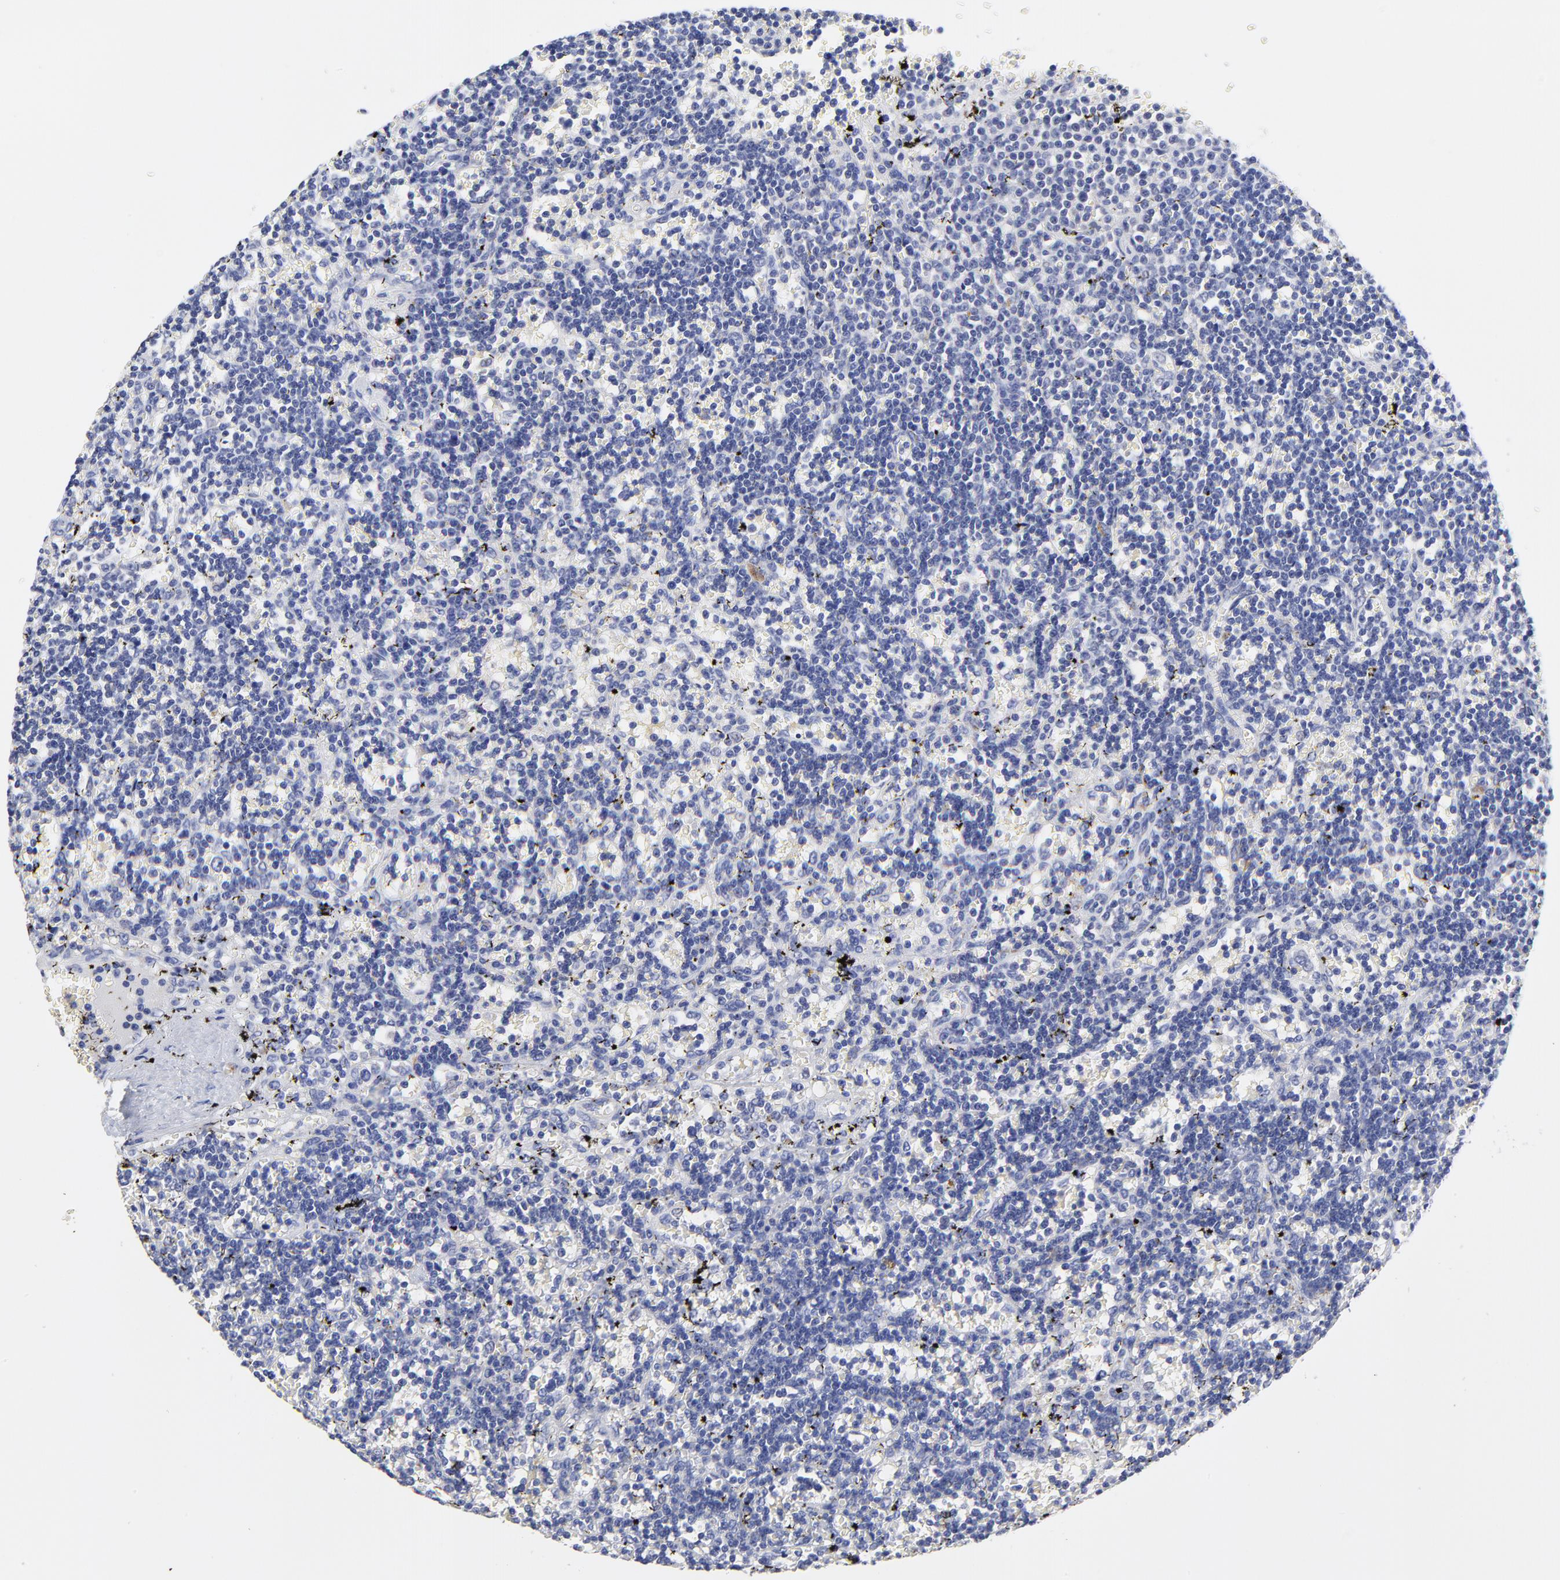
{"staining": {"intensity": "negative", "quantity": "none", "location": "none"}, "tissue": "lymphoma", "cell_type": "Tumor cells", "image_type": "cancer", "snomed": [{"axis": "morphology", "description": "Malignant lymphoma, non-Hodgkin's type, Low grade"}, {"axis": "topography", "description": "Spleen"}], "caption": "The immunohistochemistry (IHC) image has no significant expression in tumor cells of lymphoma tissue.", "gene": "LAX1", "patient": {"sex": "male", "age": 60}}